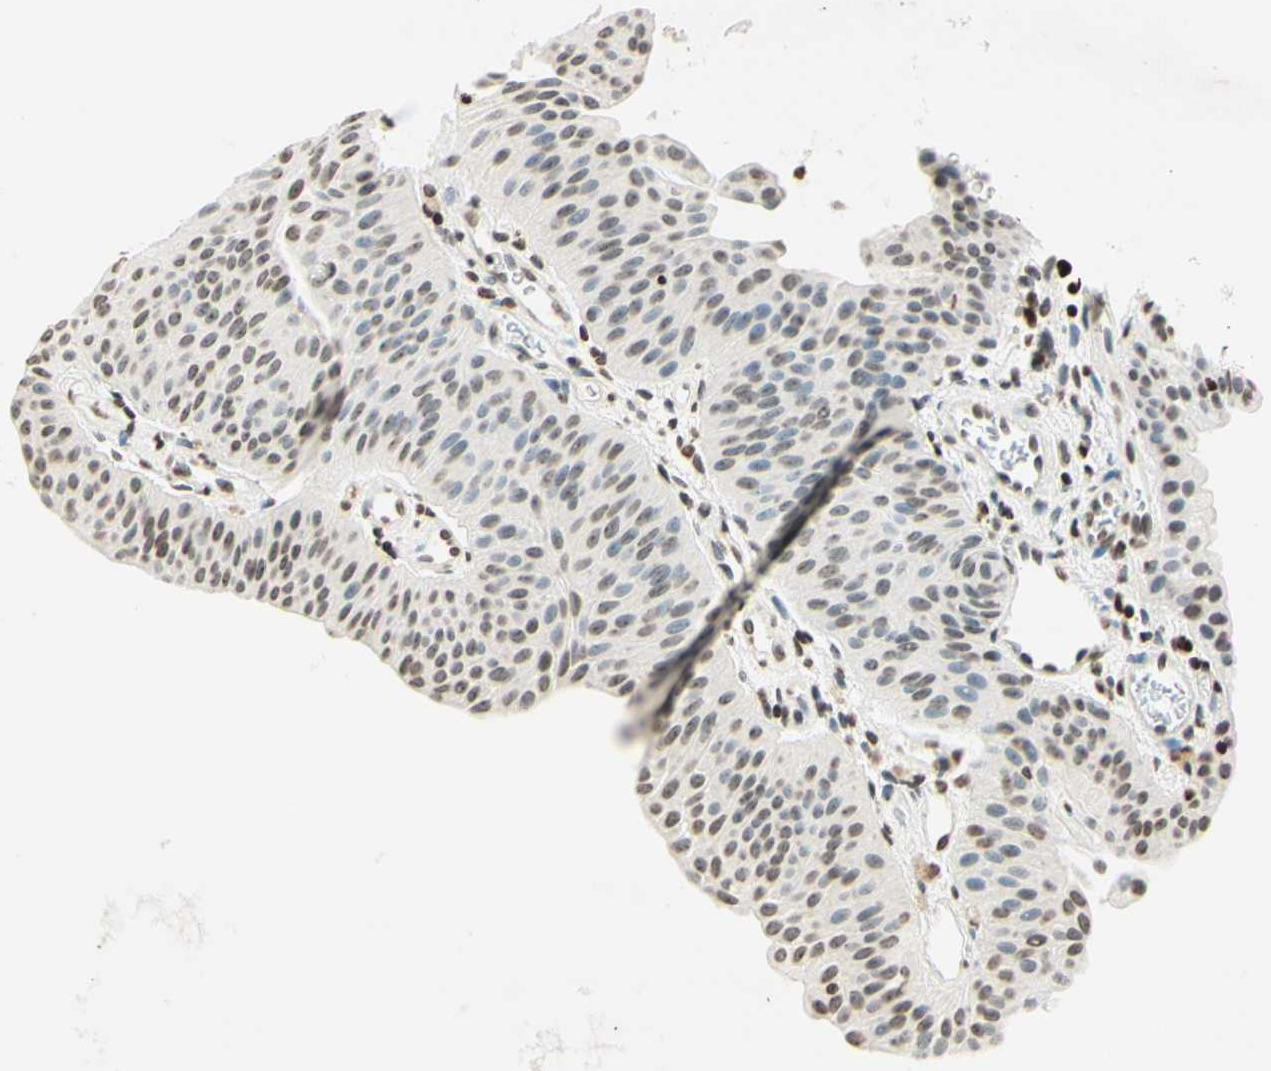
{"staining": {"intensity": "moderate", "quantity": "25%-75%", "location": "nuclear"}, "tissue": "urothelial cancer", "cell_type": "Tumor cells", "image_type": "cancer", "snomed": [{"axis": "morphology", "description": "Urothelial carcinoma, Low grade"}, {"axis": "topography", "description": "Urinary bladder"}], "caption": "Protein staining demonstrates moderate nuclear positivity in about 25%-75% of tumor cells in urothelial carcinoma (low-grade).", "gene": "MSH2", "patient": {"sex": "female", "age": 60}}